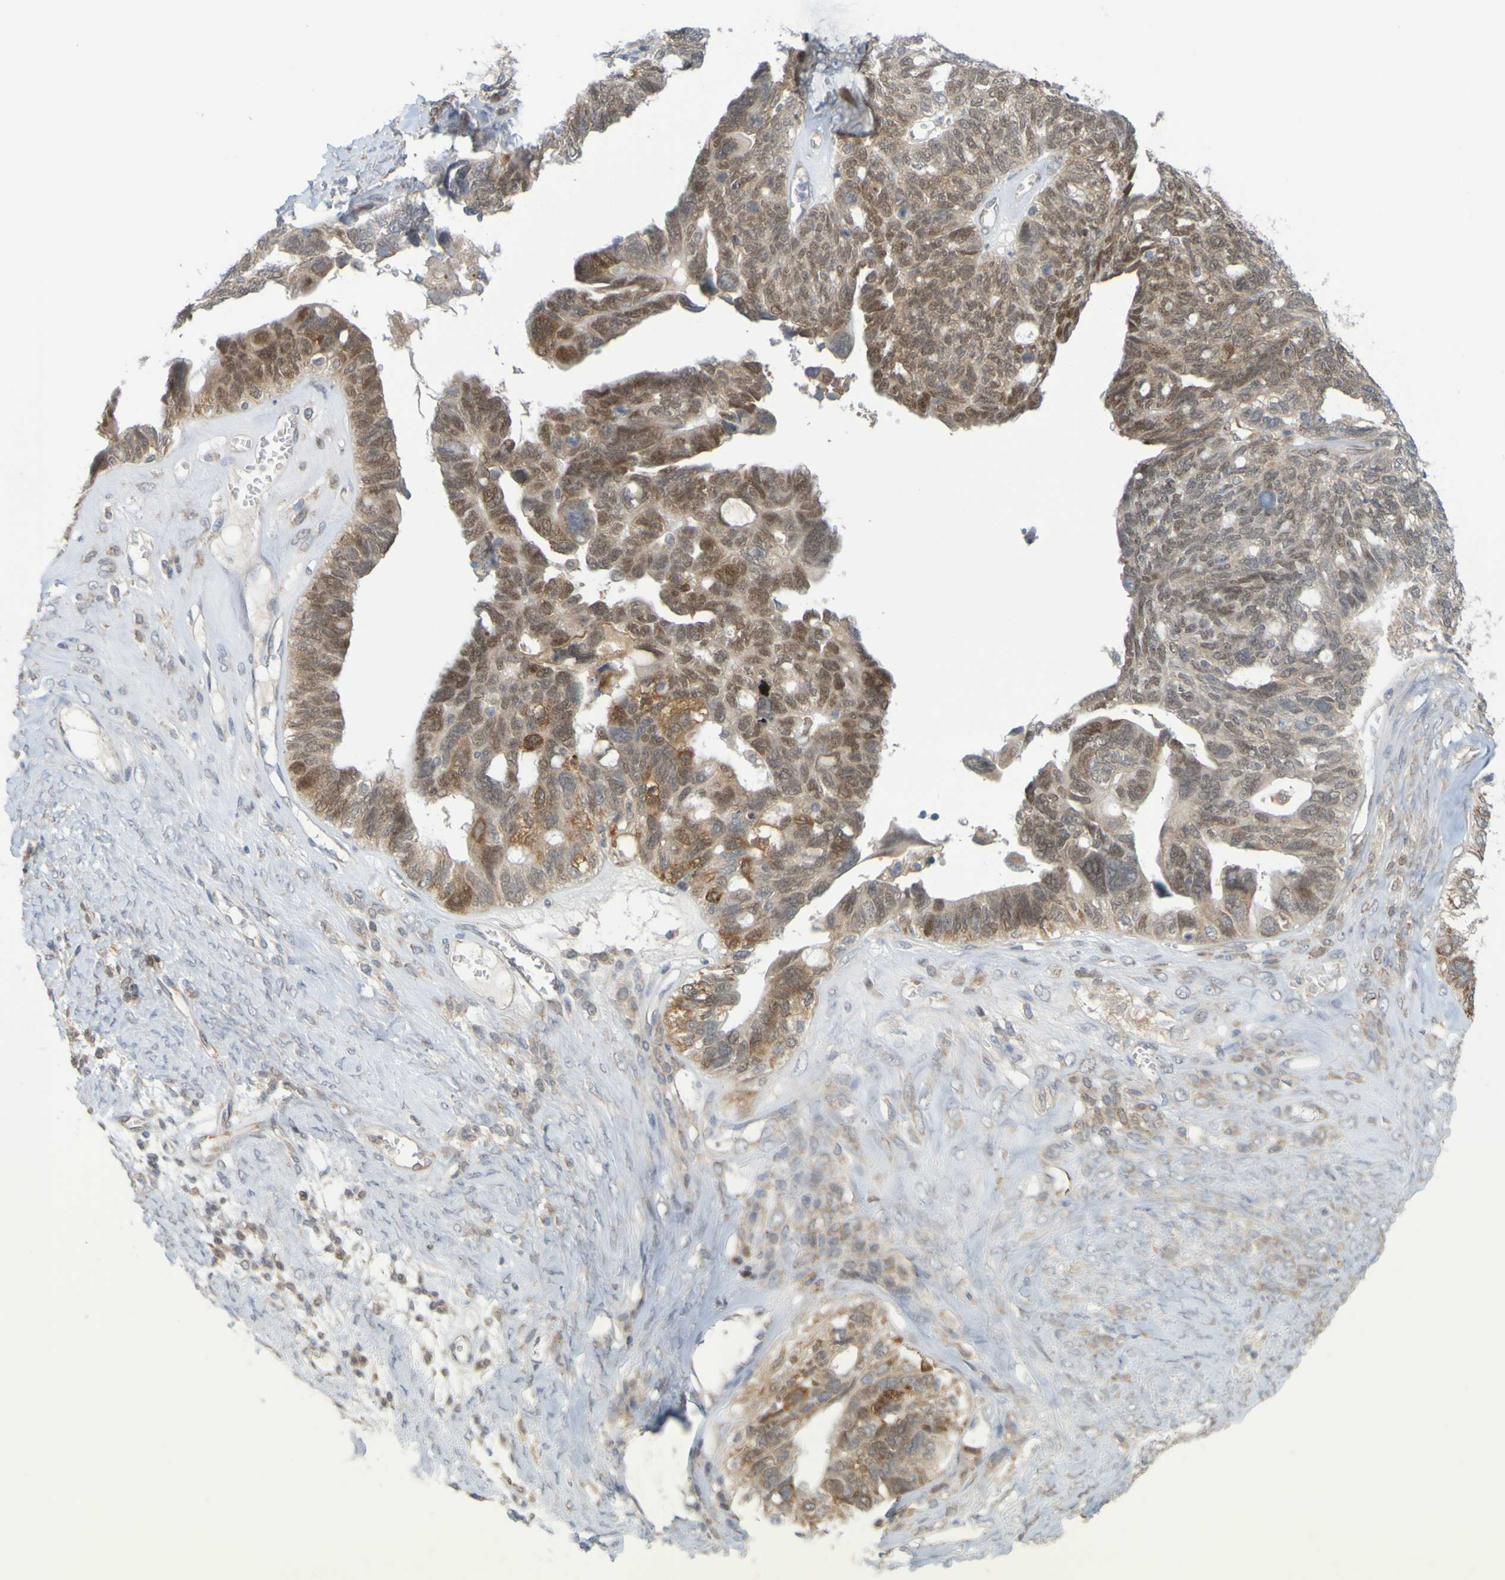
{"staining": {"intensity": "moderate", "quantity": "25%-75%", "location": "cytoplasmic/membranous,nuclear"}, "tissue": "ovarian cancer", "cell_type": "Tumor cells", "image_type": "cancer", "snomed": [{"axis": "morphology", "description": "Cystadenocarcinoma, serous, NOS"}, {"axis": "topography", "description": "Ovary"}], "caption": "Brown immunohistochemical staining in human ovarian cancer (serous cystadenocarcinoma) reveals moderate cytoplasmic/membranous and nuclear staining in approximately 25%-75% of tumor cells.", "gene": "MOGS", "patient": {"sex": "female", "age": 79}}